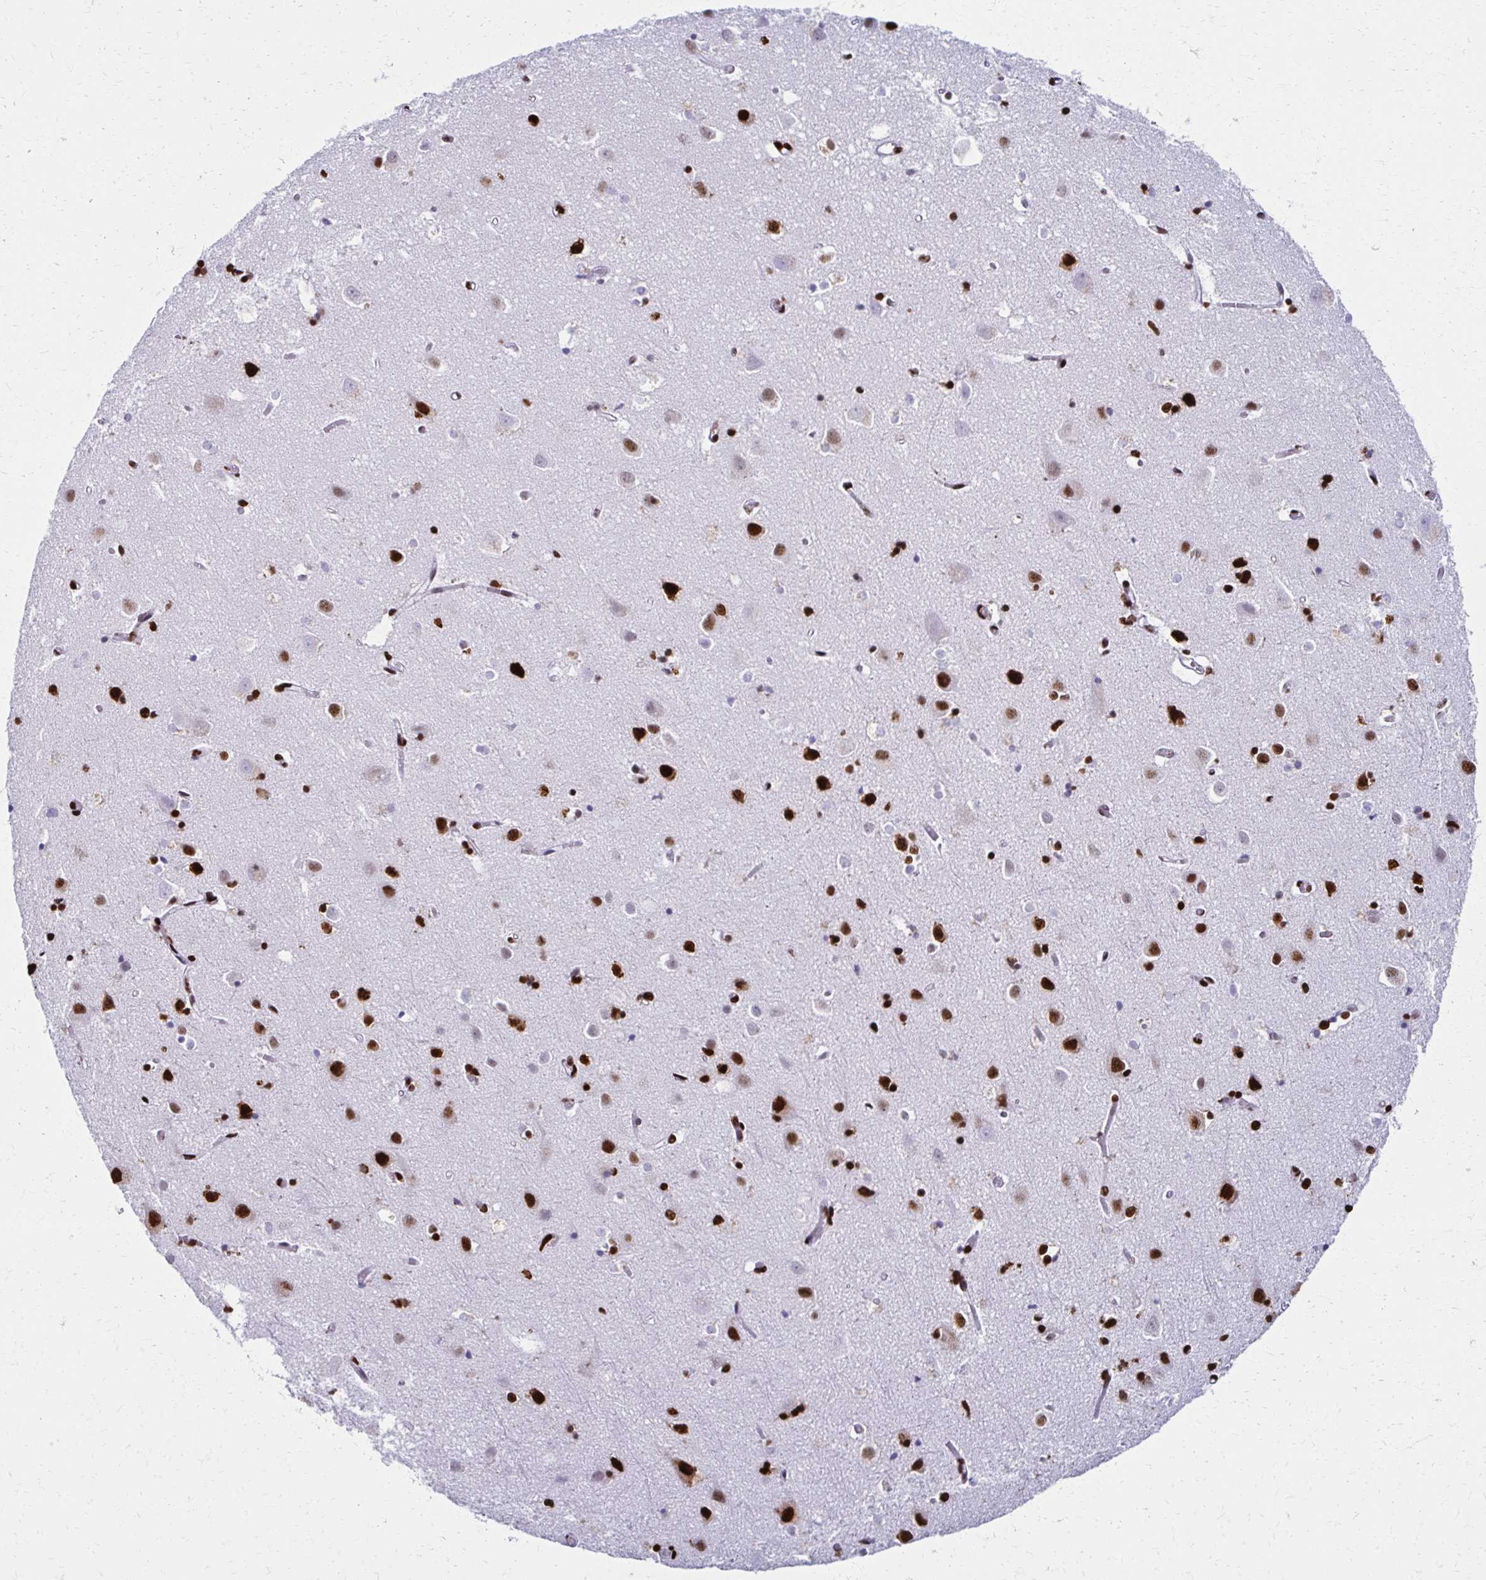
{"staining": {"intensity": "strong", "quantity": "25%-75%", "location": "nuclear"}, "tissue": "cerebral cortex", "cell_type": "Endothelial cells", "image_type": "normal", "snomed": [{"axis": "morphology", "description": "Normal tissue, NOS"}, {"axis": "topography", "description": "Cerebral cortex"}], "caption": "Protein staining exhibits strong nuclear expression in about 25%-75% of endothelial cells in normal cerebral cortex. (DAB (3,3'-diaminobenzidine) = brown stain, brightfield microscopy at high magnification).", "gene": "NONO", "patient": {"sex": "male", "age": 70}}